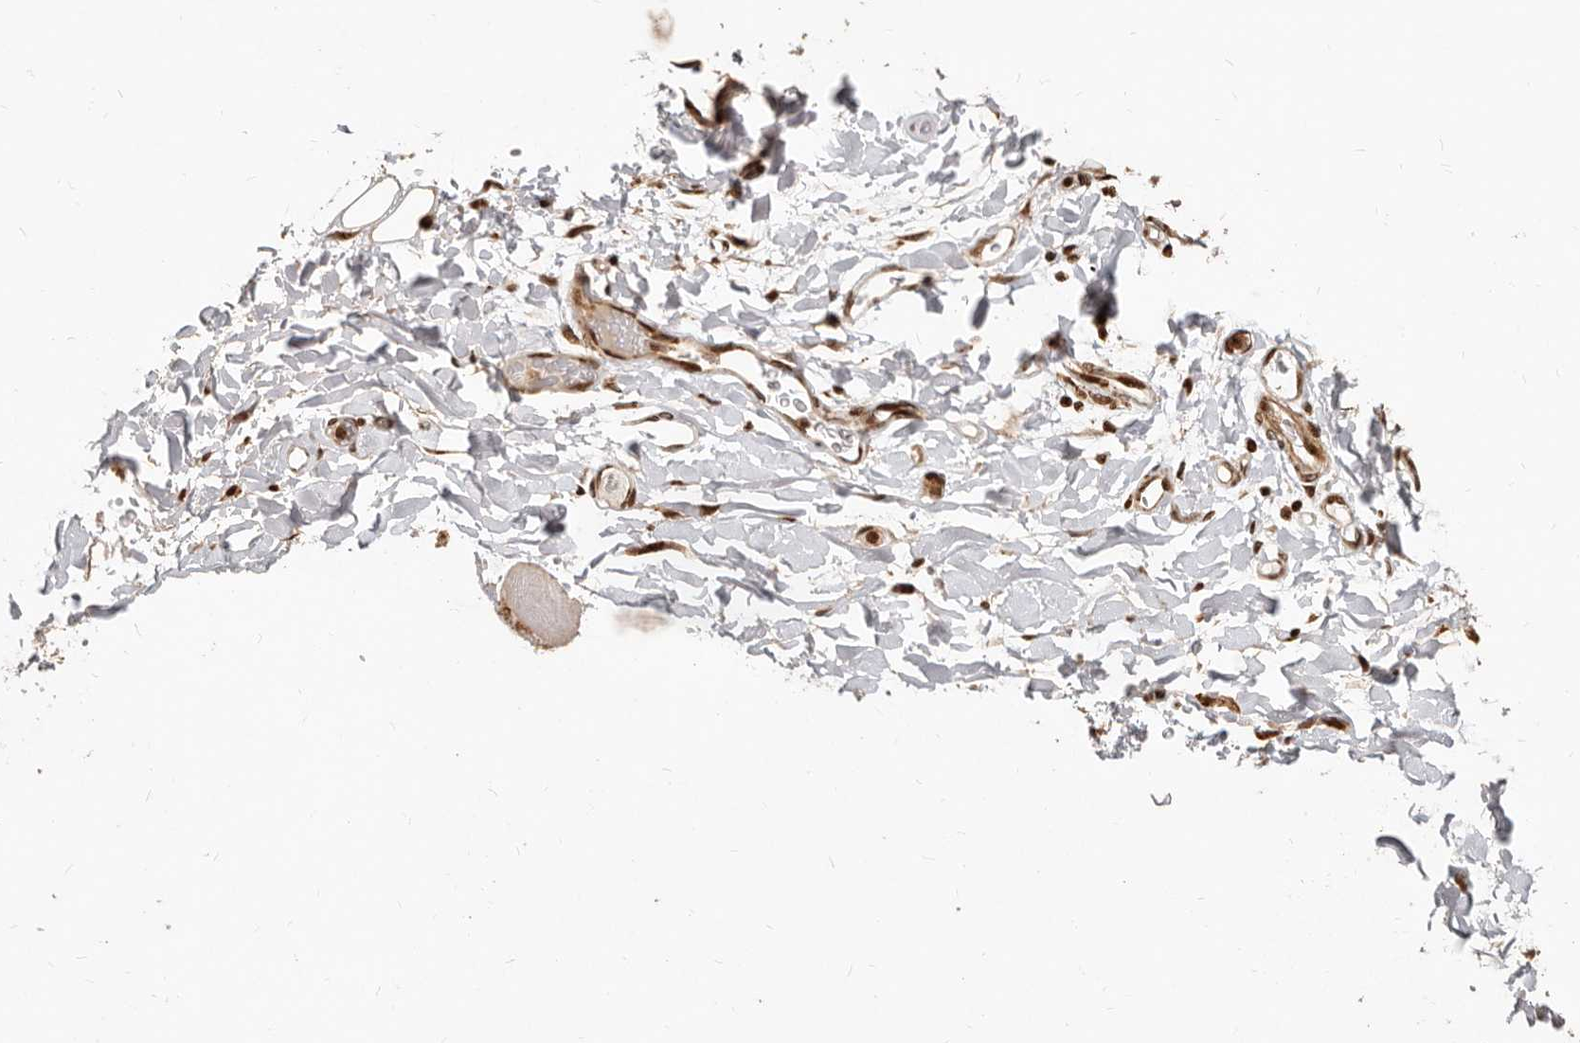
{"staining": {"intensity": "weak", "quantity": "25%-75%", "location": "cytoplasmic/membranous"}, "tissue": "adipose tissue", "cell_type": "Adipocytes", "image_type": "normal", "snomed": [{"axis": "morphology", "description": "Normal tissue, NOS"}, {"axis": "morphology", "description": "Adenocarcinoma, NOS"}, {"axis": "topography", "description": "Esophagus"}], "caption": "A photomicrograph showing weak cytoplasmic/membranous staining in about 25%-75% of adipocytes in unremarkable adipose tissue, as visualized by brown immunohistochemical staining.", "gene": "TRIM4", "patient": {"sex": "male", "age": 62}}